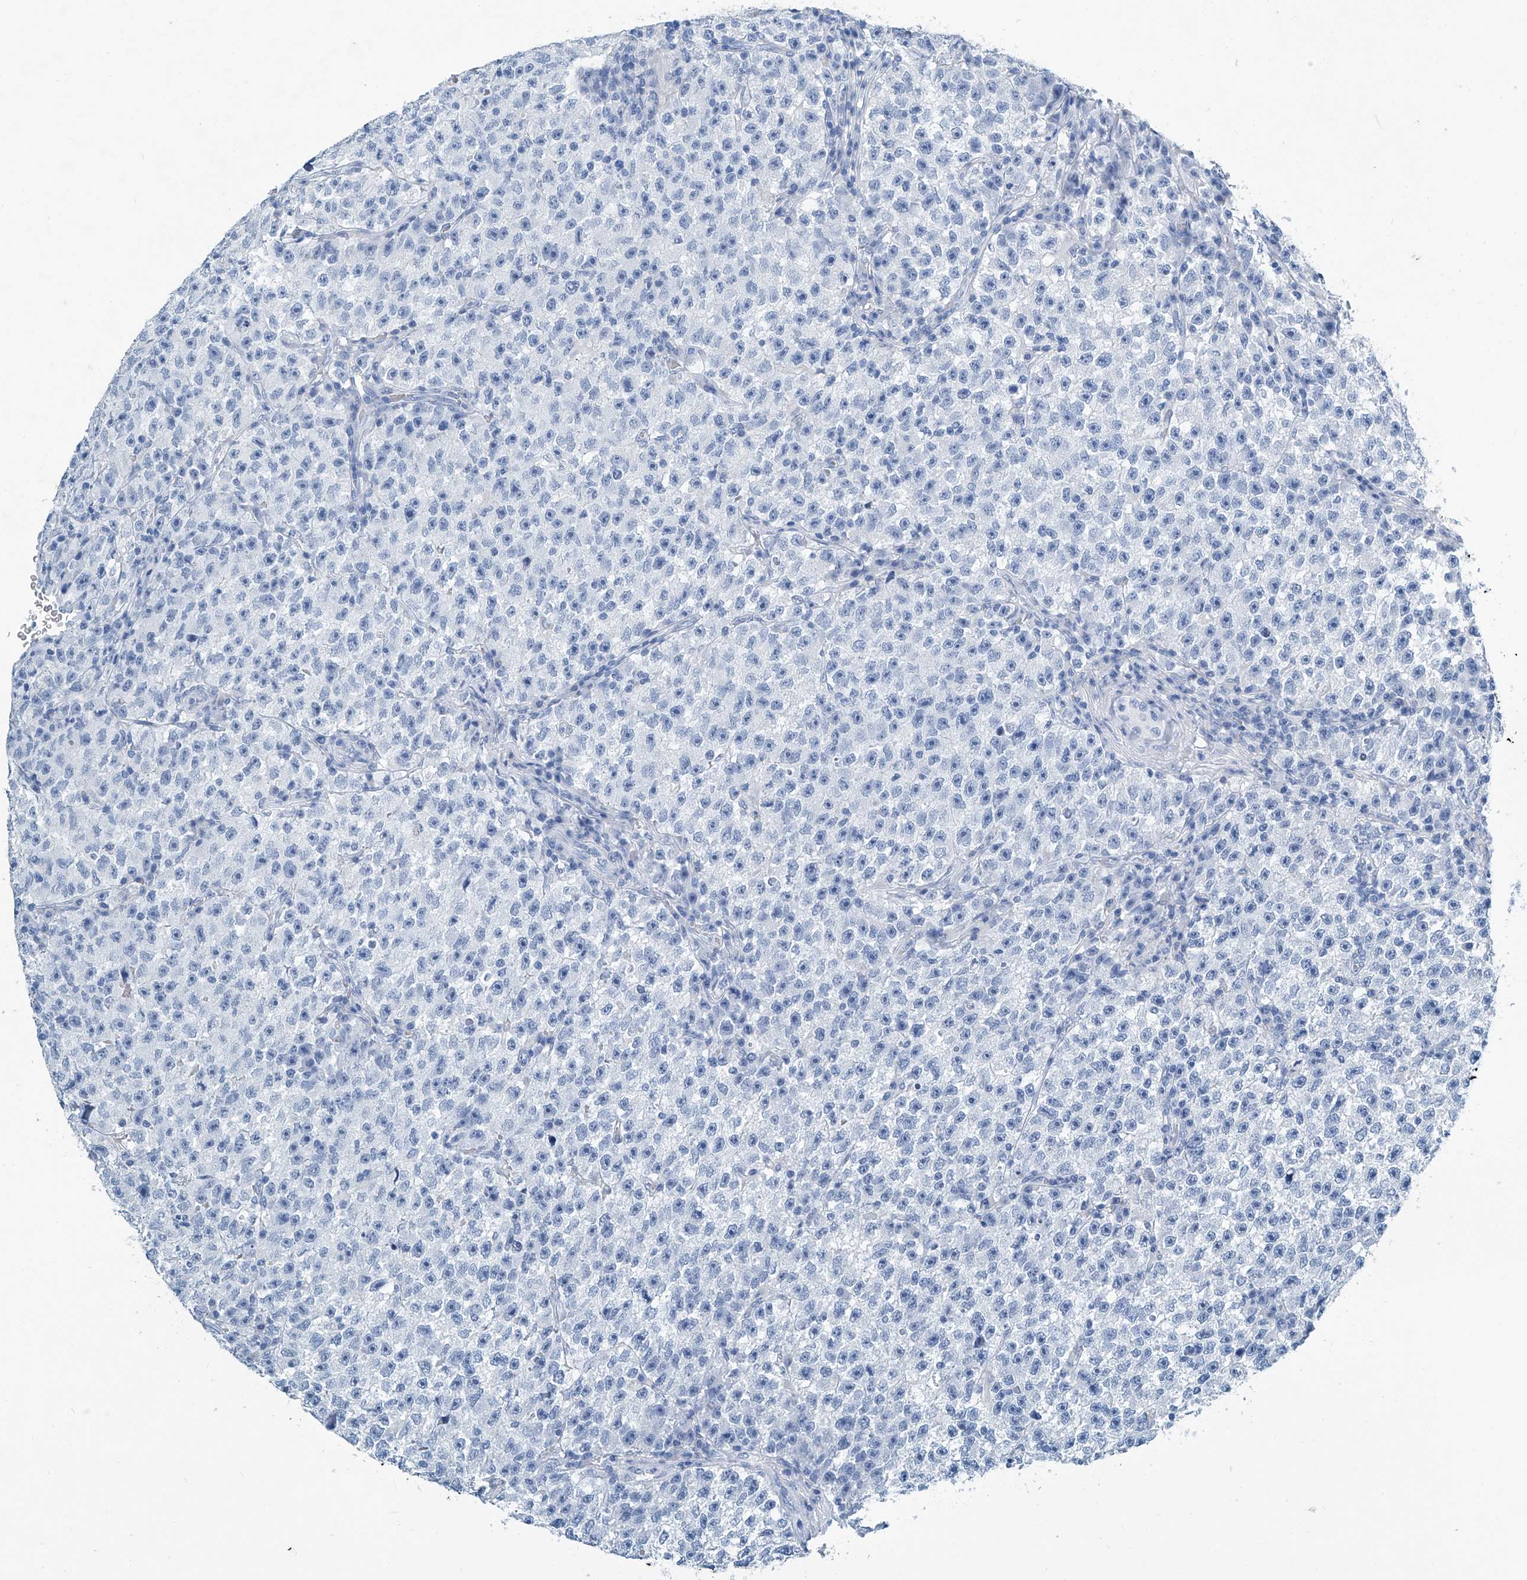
{"staining": {"intensity": "negative", "quantity": "none", "location": "none"}, "tissue": "testis cancer", "cell_type": "Tumor cells", "image_type": "cancer", "snomed": [{"axis": "morphology", "description": "Seminoma, NOS"}, {"axis": "topography", "description": "Testis"}], "caption": "Histopathology image shows no significant protein staining in tumor cells of seminoma (testis).", "gene": "CYP2A7", "patient": {"sex": "male", "age": 22}}